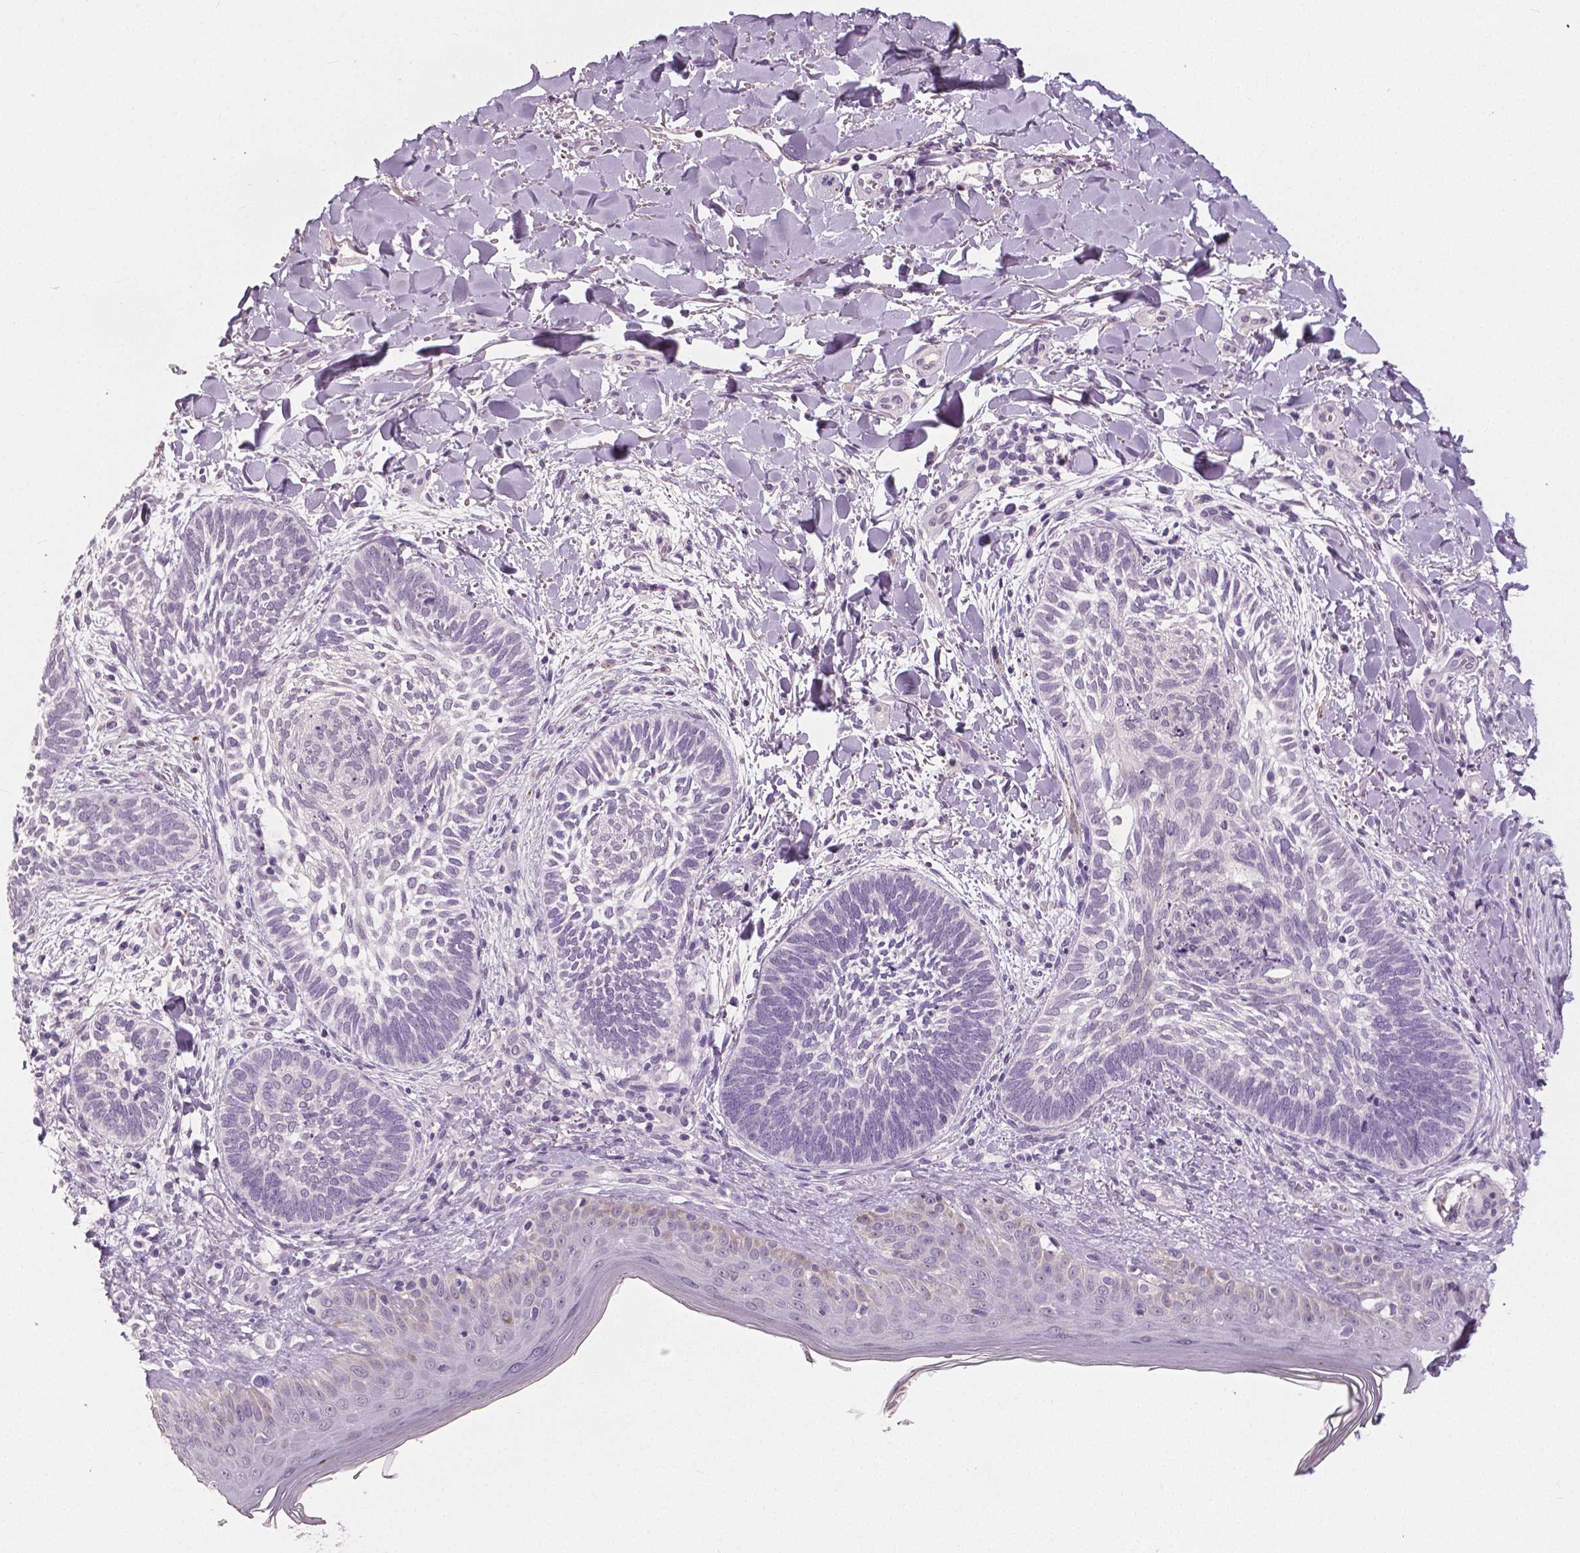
{"staining": {"intensity": "negative", "quantity": "none", "location": "none"}, "tissue": "skin cancer", "cell_type": "Tumor cells", "image_type": "cancer", "snomed": [{"axis": "morphology", "description": "Normal tissue, NOS"}, {"axis": "morphology", "description": "Basal cell carcinoma"}, {"axis": "topography", "description": "Skin"}], "caption": "There is no significant positivity in tumor cells of skin cancer.", "gene": "NECAB1", "patient": {"sex": "male", "age": 46}}